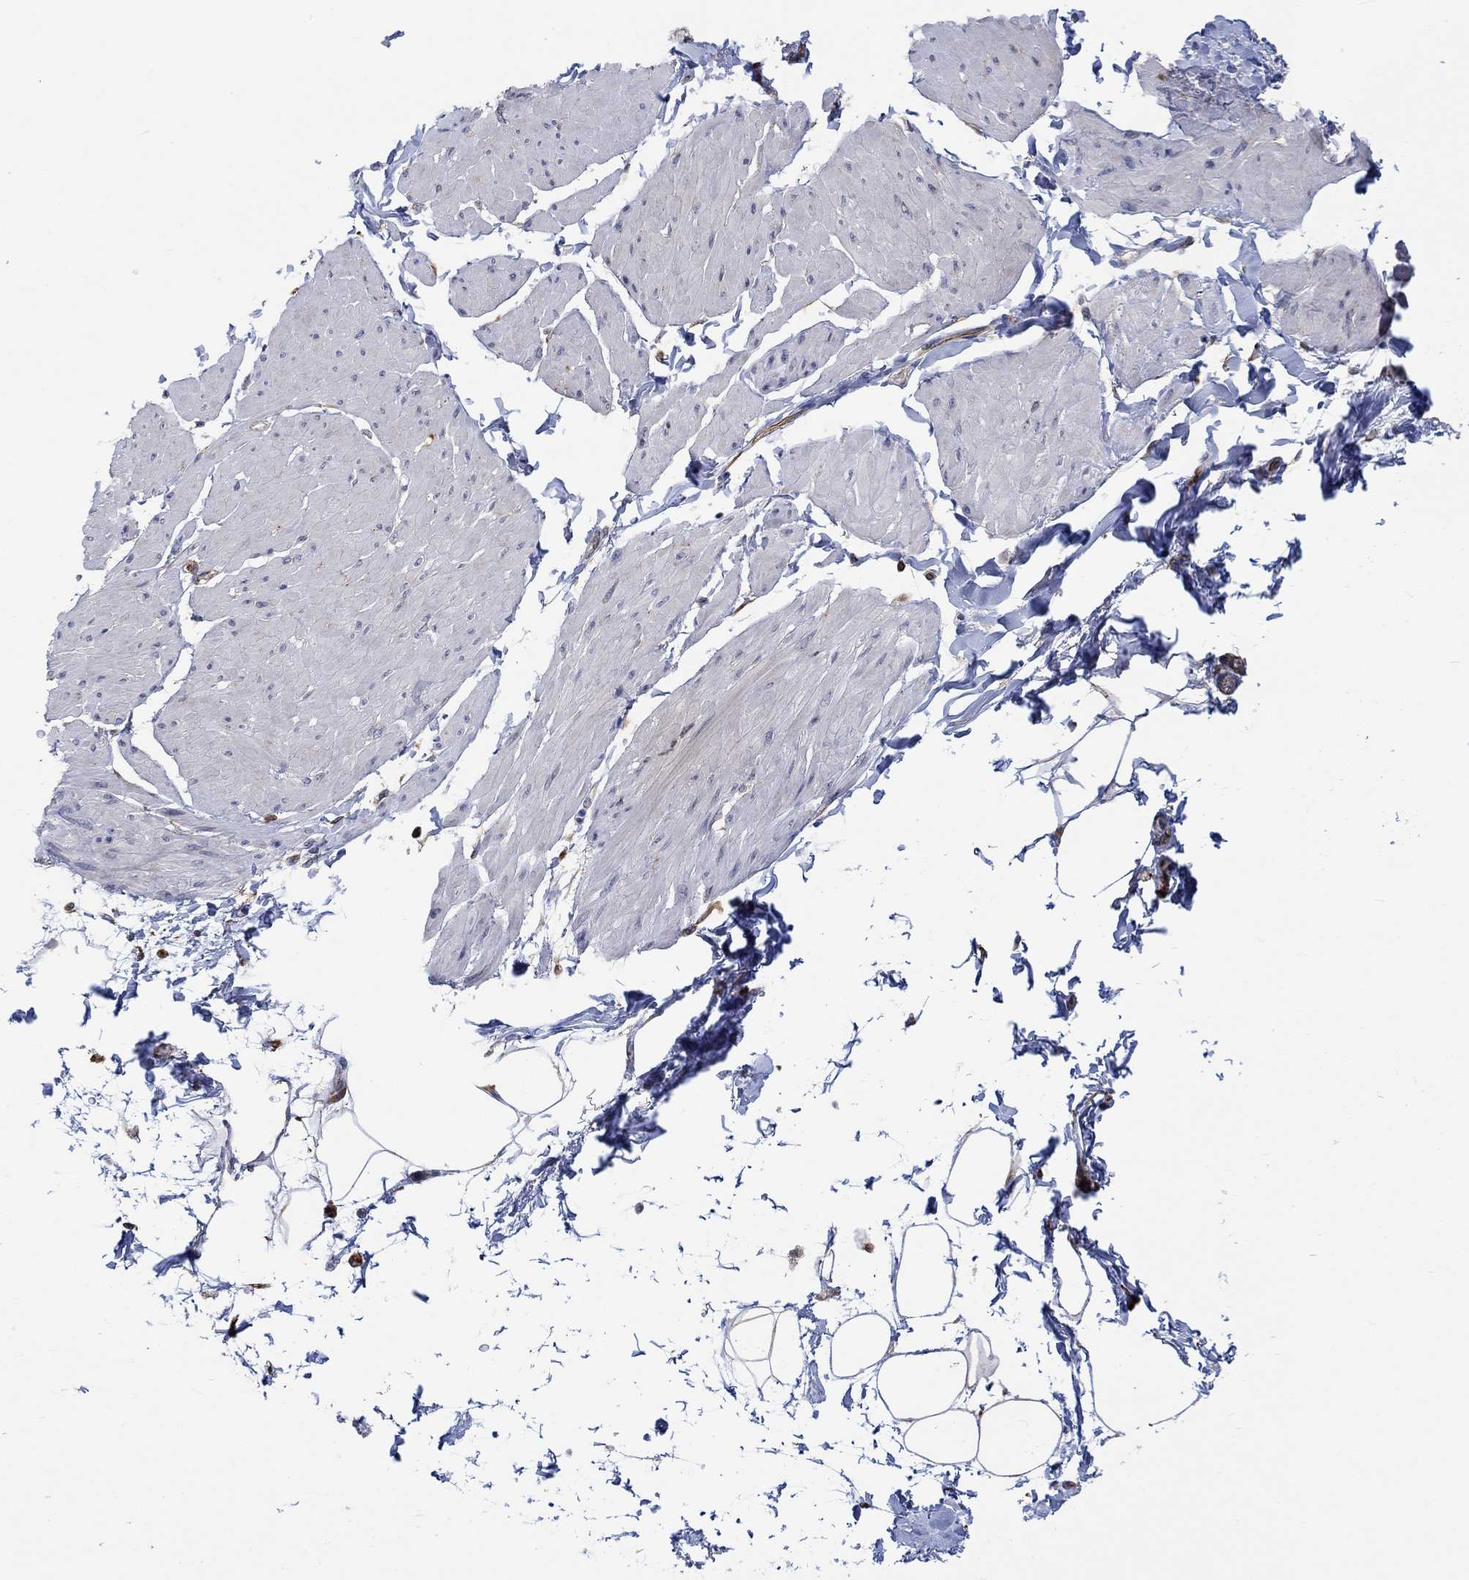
{"staining": {"intensity": "negative", "quantity": "none", "location": "none"}, "tissue": "smooth muscle", "cell_type": "Smooth muscle cells", "image_type": "normal", "snomed": [{"axis": "morphology", "description": "Normal tissue, NOS"}, {"axis": "topography", "description": "Adipose tissue"}, {"axis": "topography", "description": "Smooth muscle"}, {"axis": "topography", "description": "Peripheral nerve tissue"}], "caption": "Immunohistochemistry micrograph of normal human smooth muscle stained for a protein (brown), which reveals no positivity in smooth muscle cells.", "gene": "CAMK1D", "patient": {"sex": "male", "age": 83}}